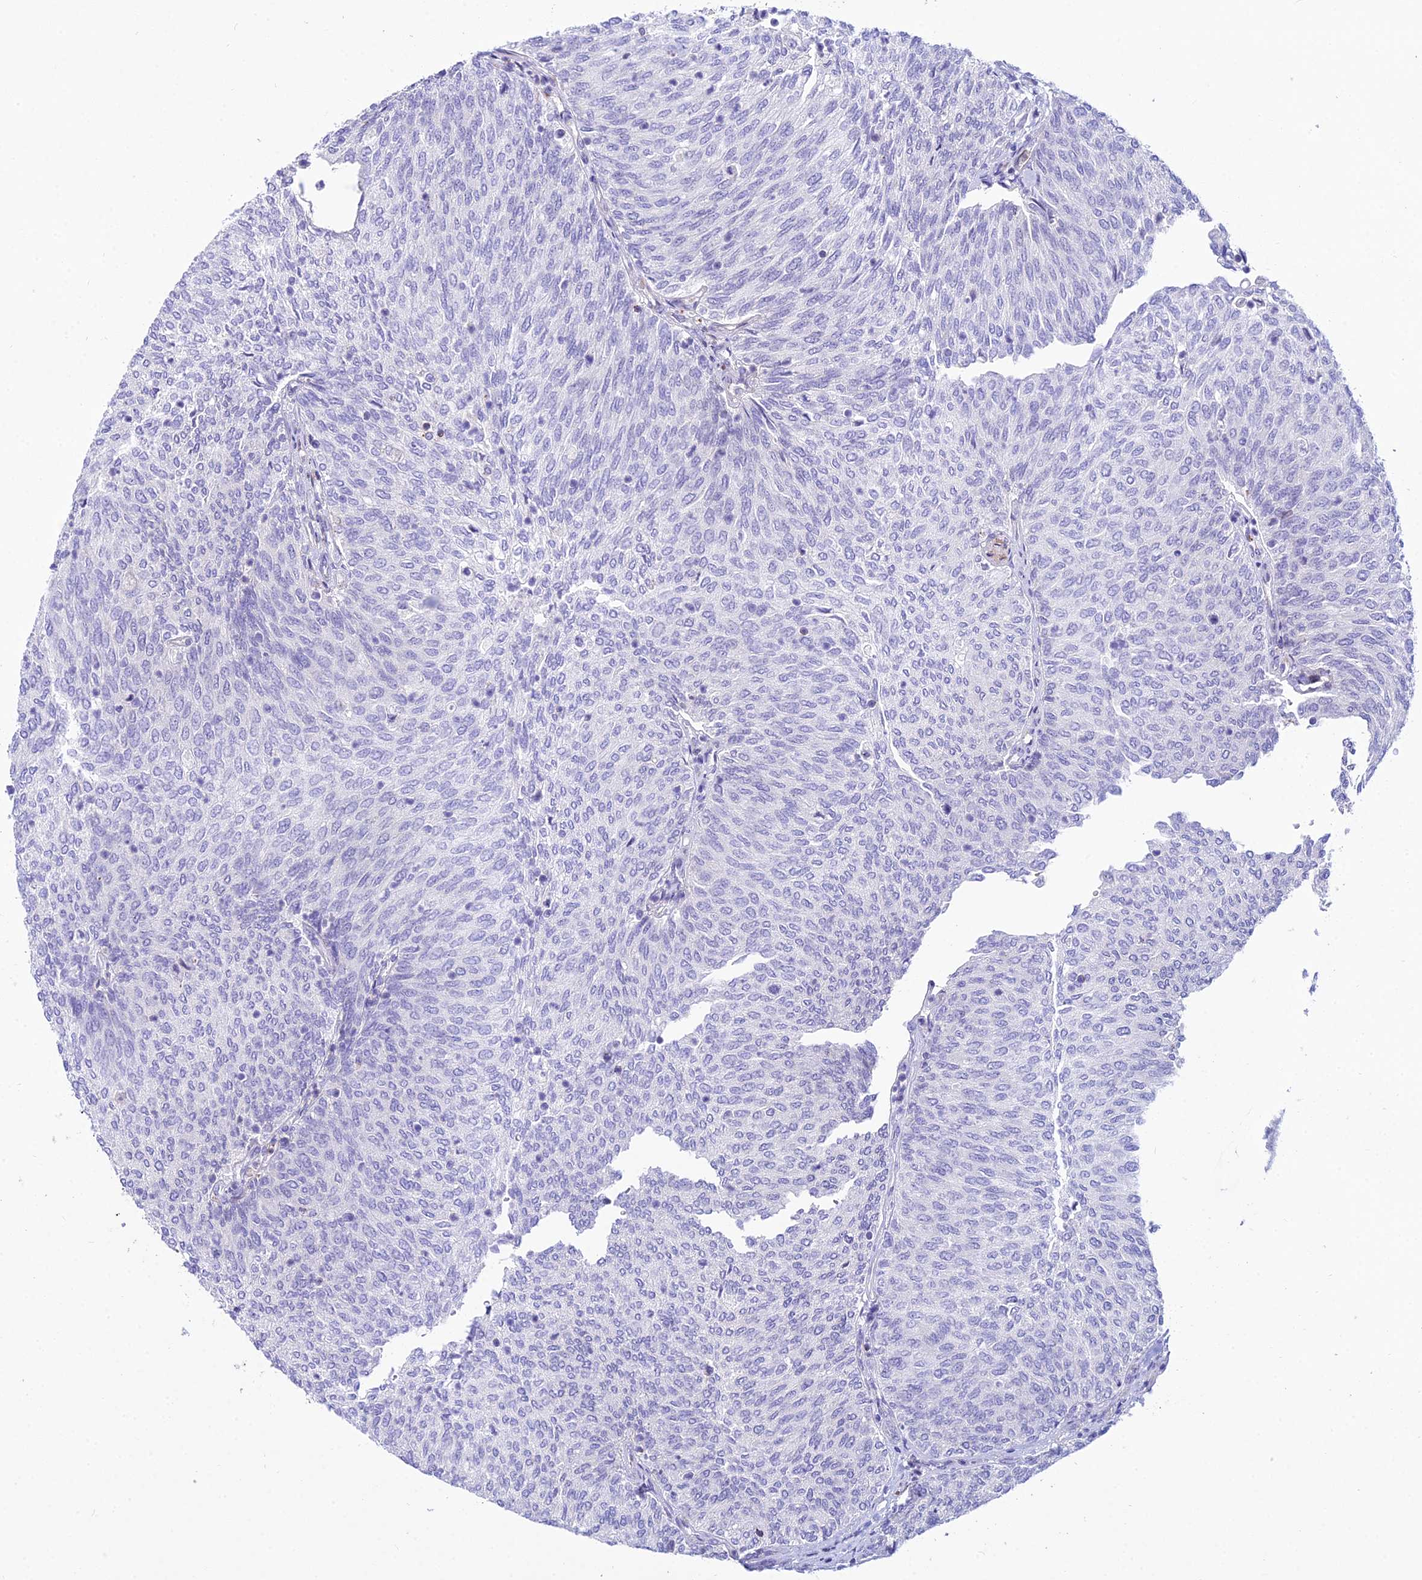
{"staining": {"intensity": "negative", "quantity": "none", "location": "none"}, "tissue": "urothelial cancer", "cell_type": "Tumor cells", "image_type": "cancer", "snomed": [{"axis": "morphology", "description": "Urothelial carcinoma, High grade"}, {"axis": "topography", "description": "Urinary bladder"}], "caption": "A high-resolution image shows immunohistochemistry staining of urothelial cancer, which exhibits no significant positivity in tumor cells. Brightfield microscopy of immunohistochemistry (IHC) stained with DAB (3,3'-diaminobenzidine) (brown) and hematoxylin (blue), captured at high magnification.", "gene": "DLX1", "patient": {"sex": "female", "age": 79}}